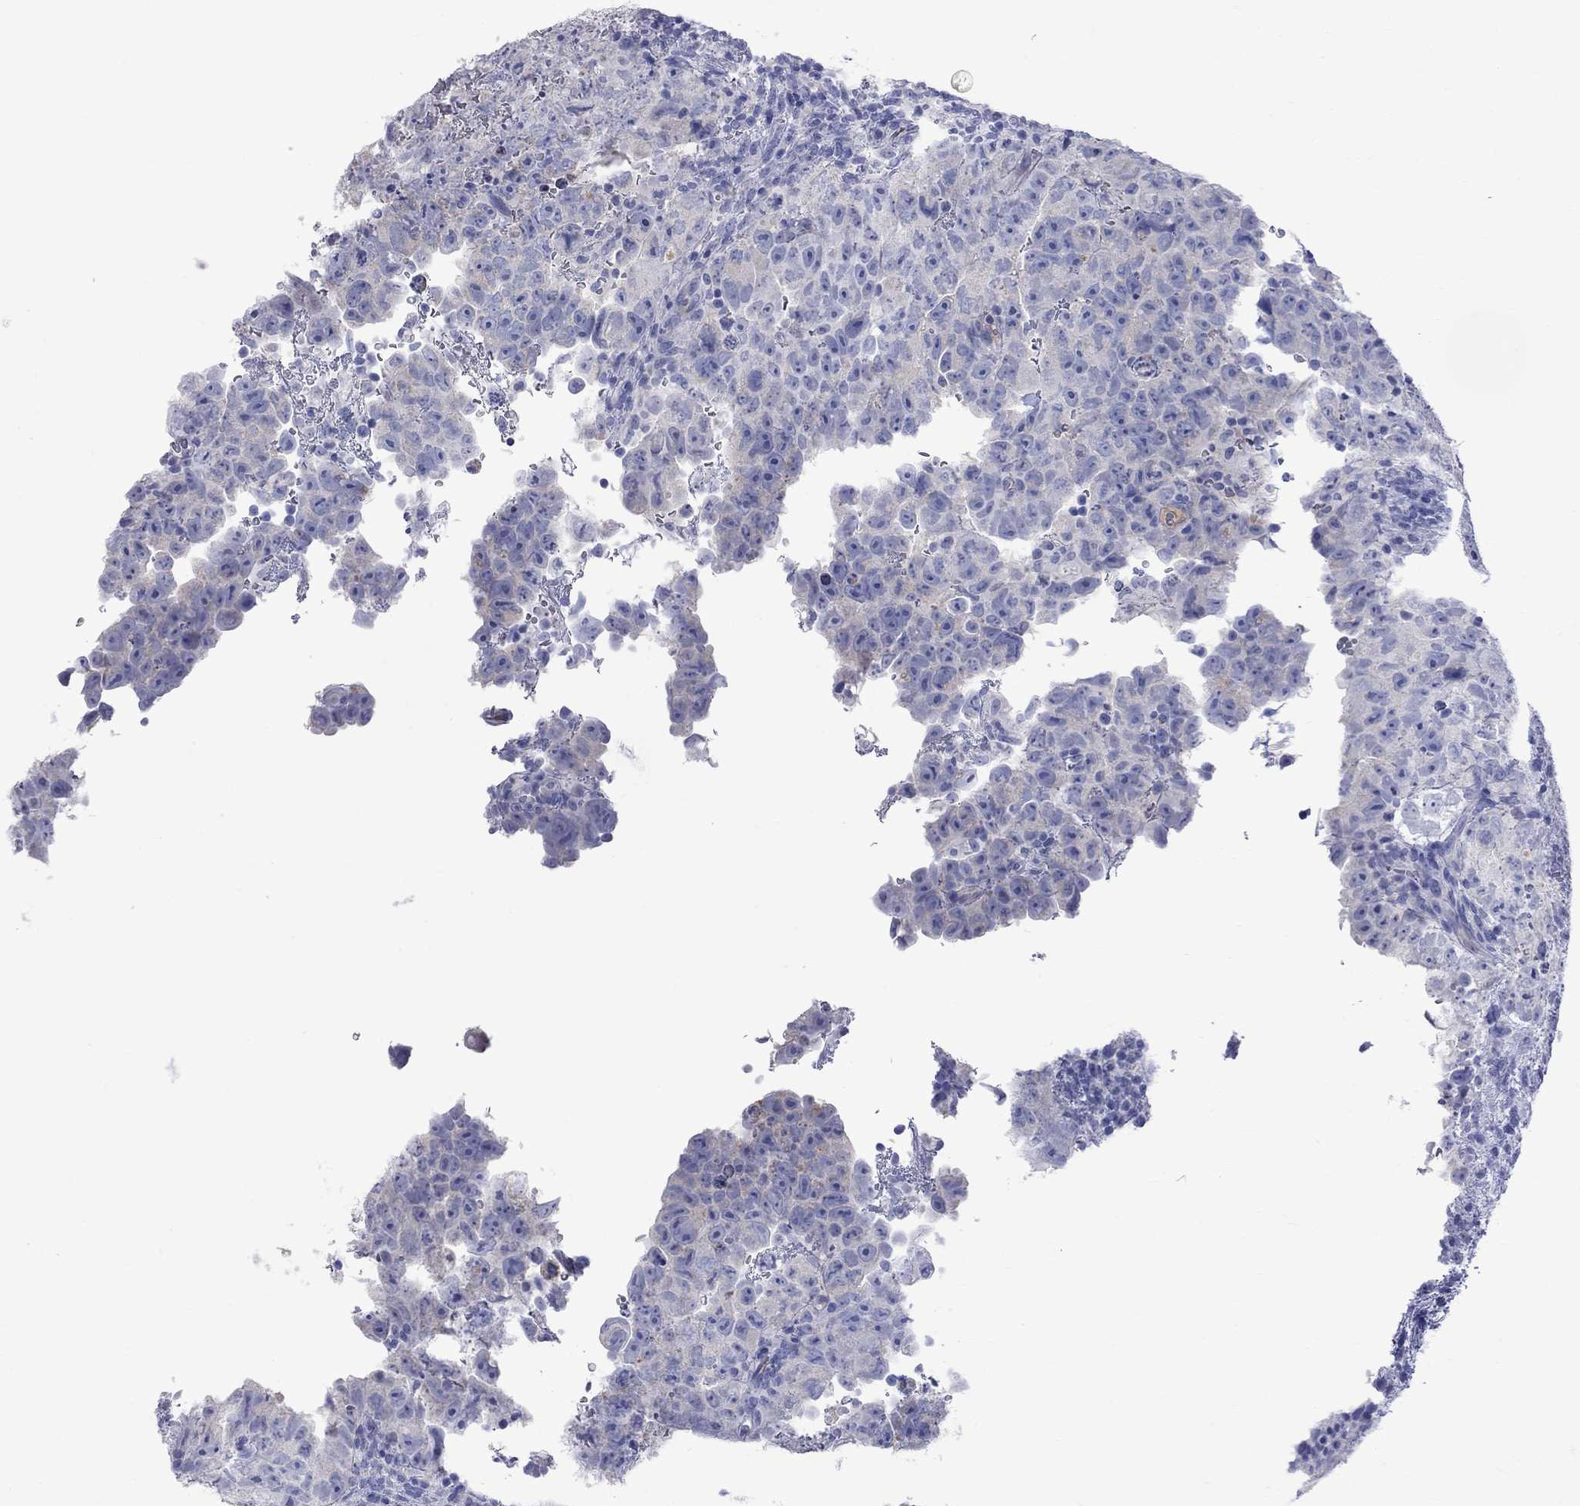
{"staining": {"intensity": "negative", "quantity": "none", "location": "none"}, "tissue": "testis cancer", "cell_type": "Tumor cells", "image_type": "cancer", "snomed": [{"axis": "morphology", "description": "Carcinoma, Embryonal, NOS"}, {"axis": "topography", "description": "Testis"}], "caption": "There is no significant staining in tumor cells of testis cancer (embryonal carcinoma).", "gene": "KCND2", "patient": {"sex": "male", "age": 24}}